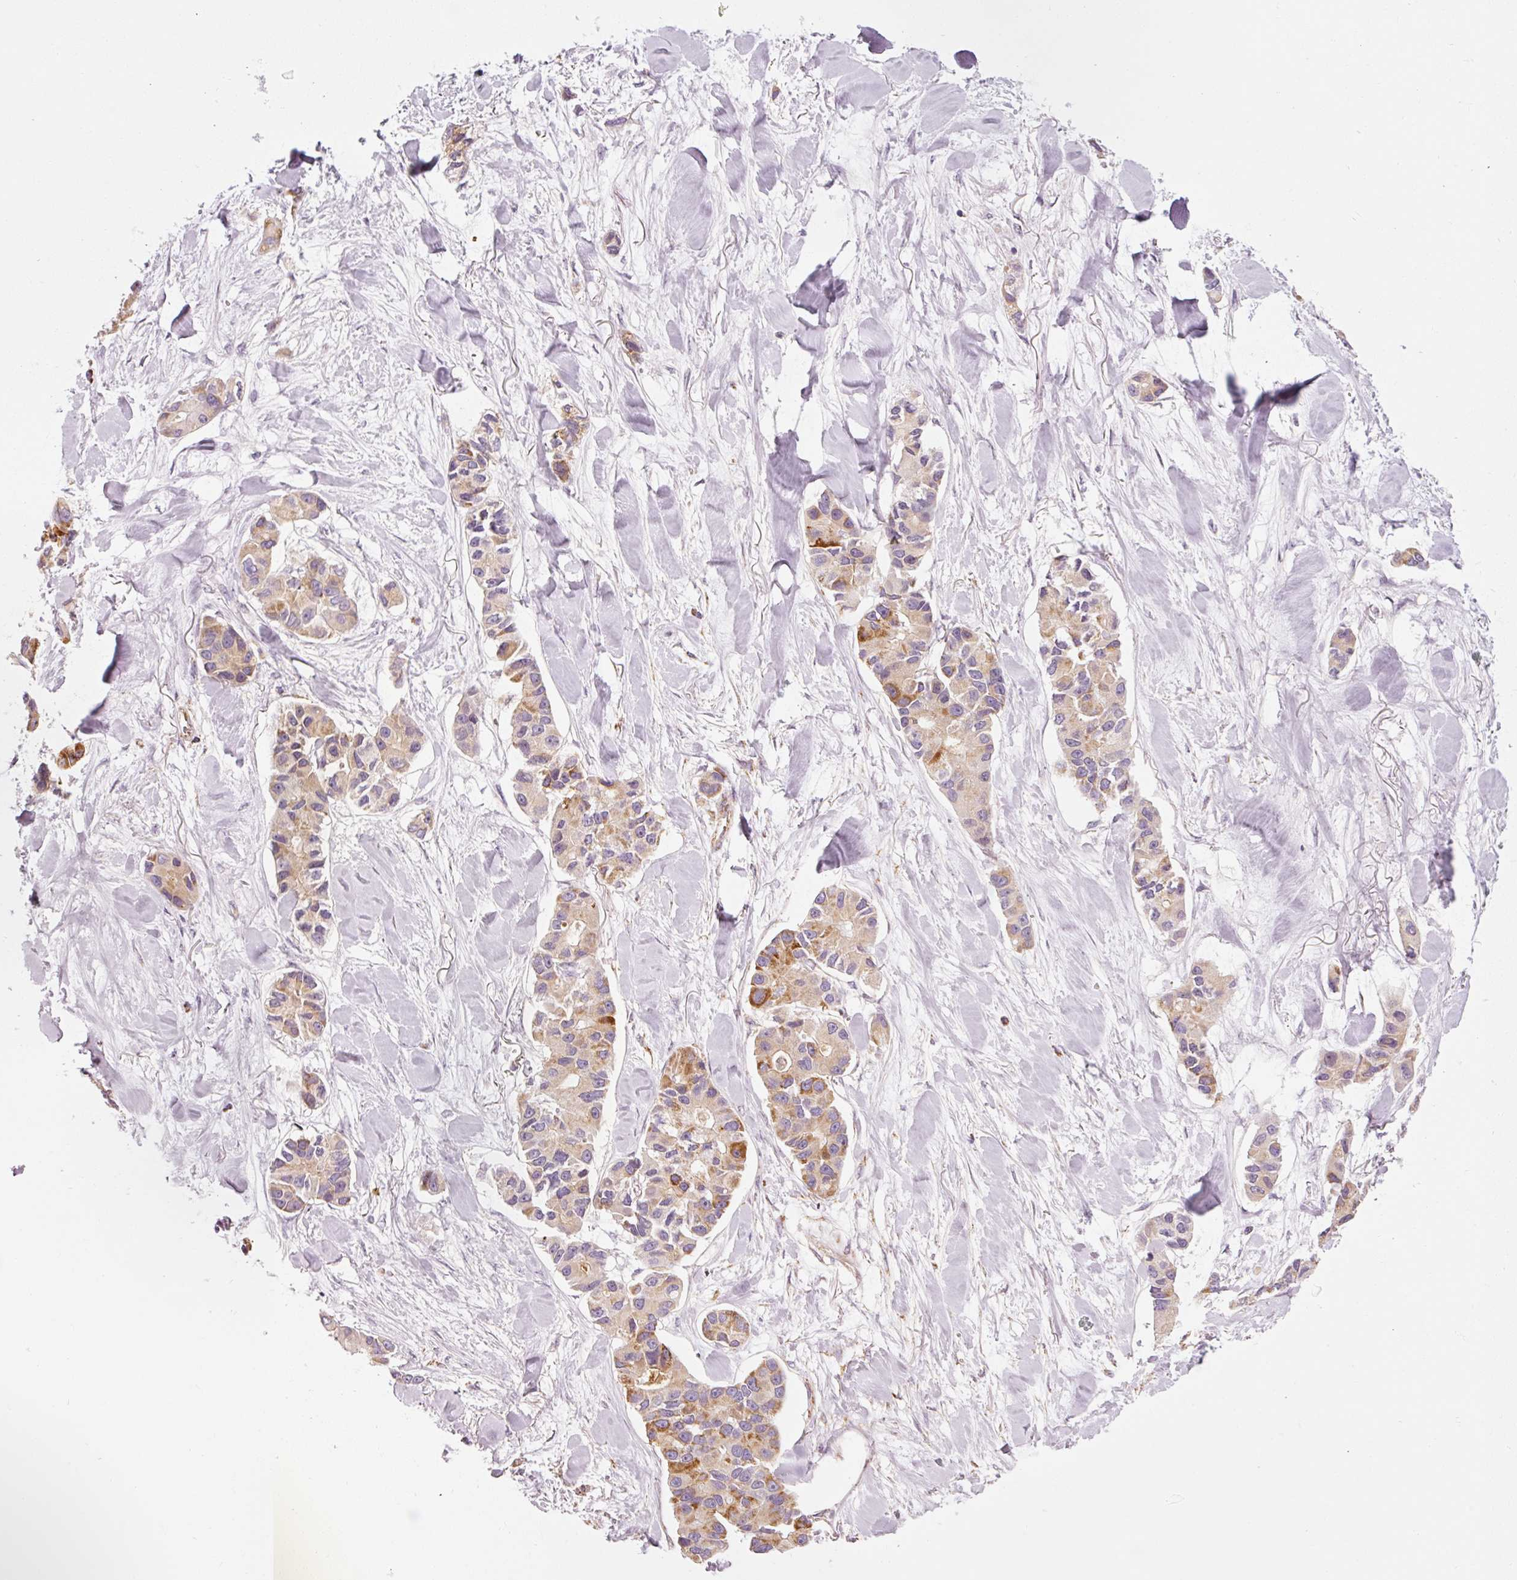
{"staining": {"intensity": "moderate", "quantity": ">75%", "location": "cytoplasmic/membranous"}, "tissue": "lung cancer", "cell_type": "Tumor cells", "image_type": "cancer", "snomed": [{"axis": "morphology", "description": "Adenocarcinoma, NOS"}, {"axis": "topography", "description": "Lung"}], "caption": "Immunohistochemical staining of human lung cancer (adenocarcinoma) exhibits medium levels of moderate cytoplasmic/membranous protein staining in approximately >75% of tumor cells.", "gene": "NDUFB4", "patient": {"sex": "female", "age": 54}}